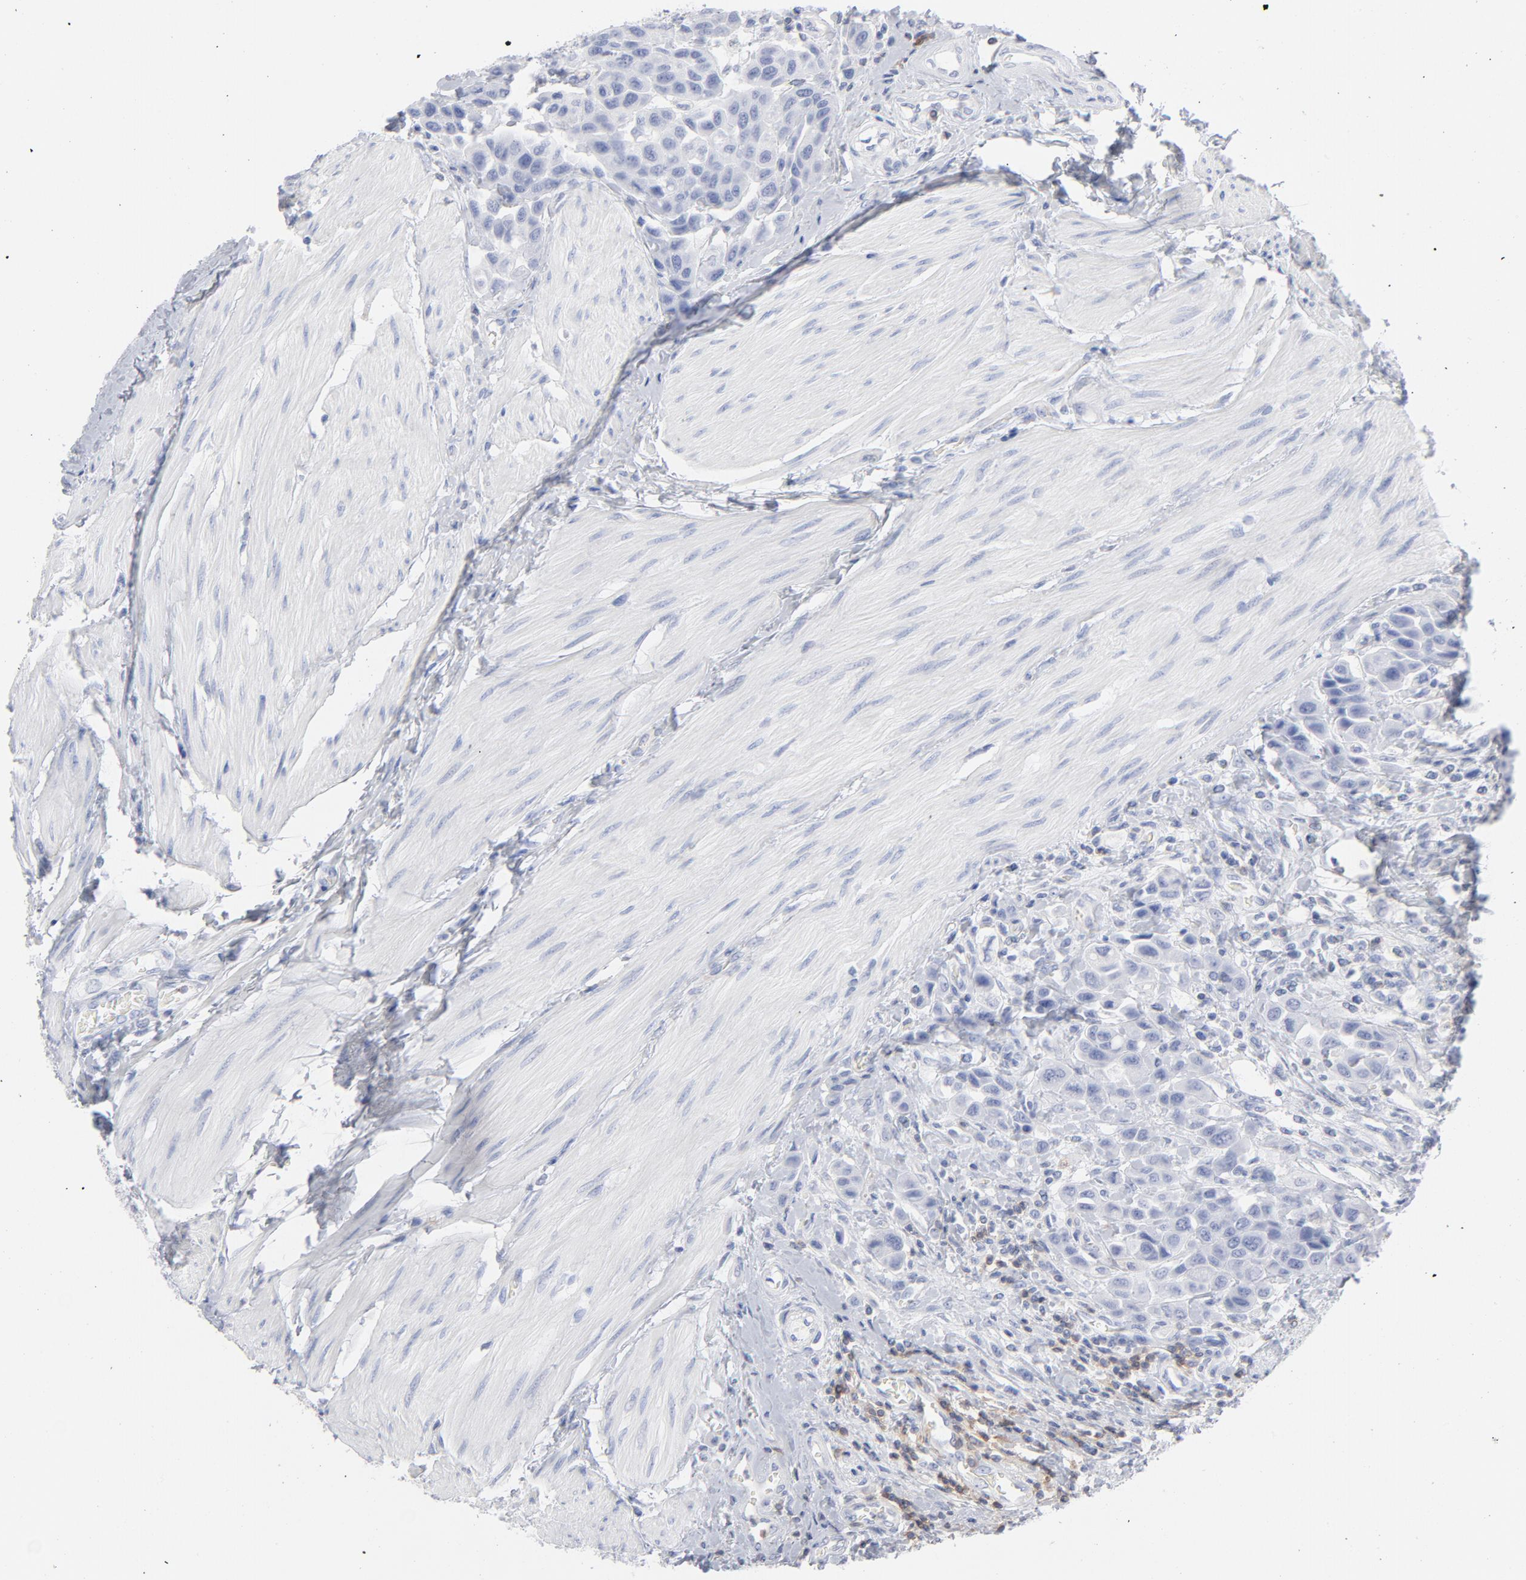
{"staining": {"intensity": "negative", "quantity": "none", "location": "none"}, "tissue": "urothelial cancer", "cell_type": "Tumor cells", "image_type": "cancer", "snomed": [{"axis": "morphology", "description": "Urothelial carcinoma, High grade"}, {"axis": "topography", "description": "Urinary bladder"}], "caption": "A photomicrograph of human urothelial carcinoma (high-grade) is negative for staining in tumor cells.", "gene": "P2RY8", "patient": {"sex": "male", "age": 50}}